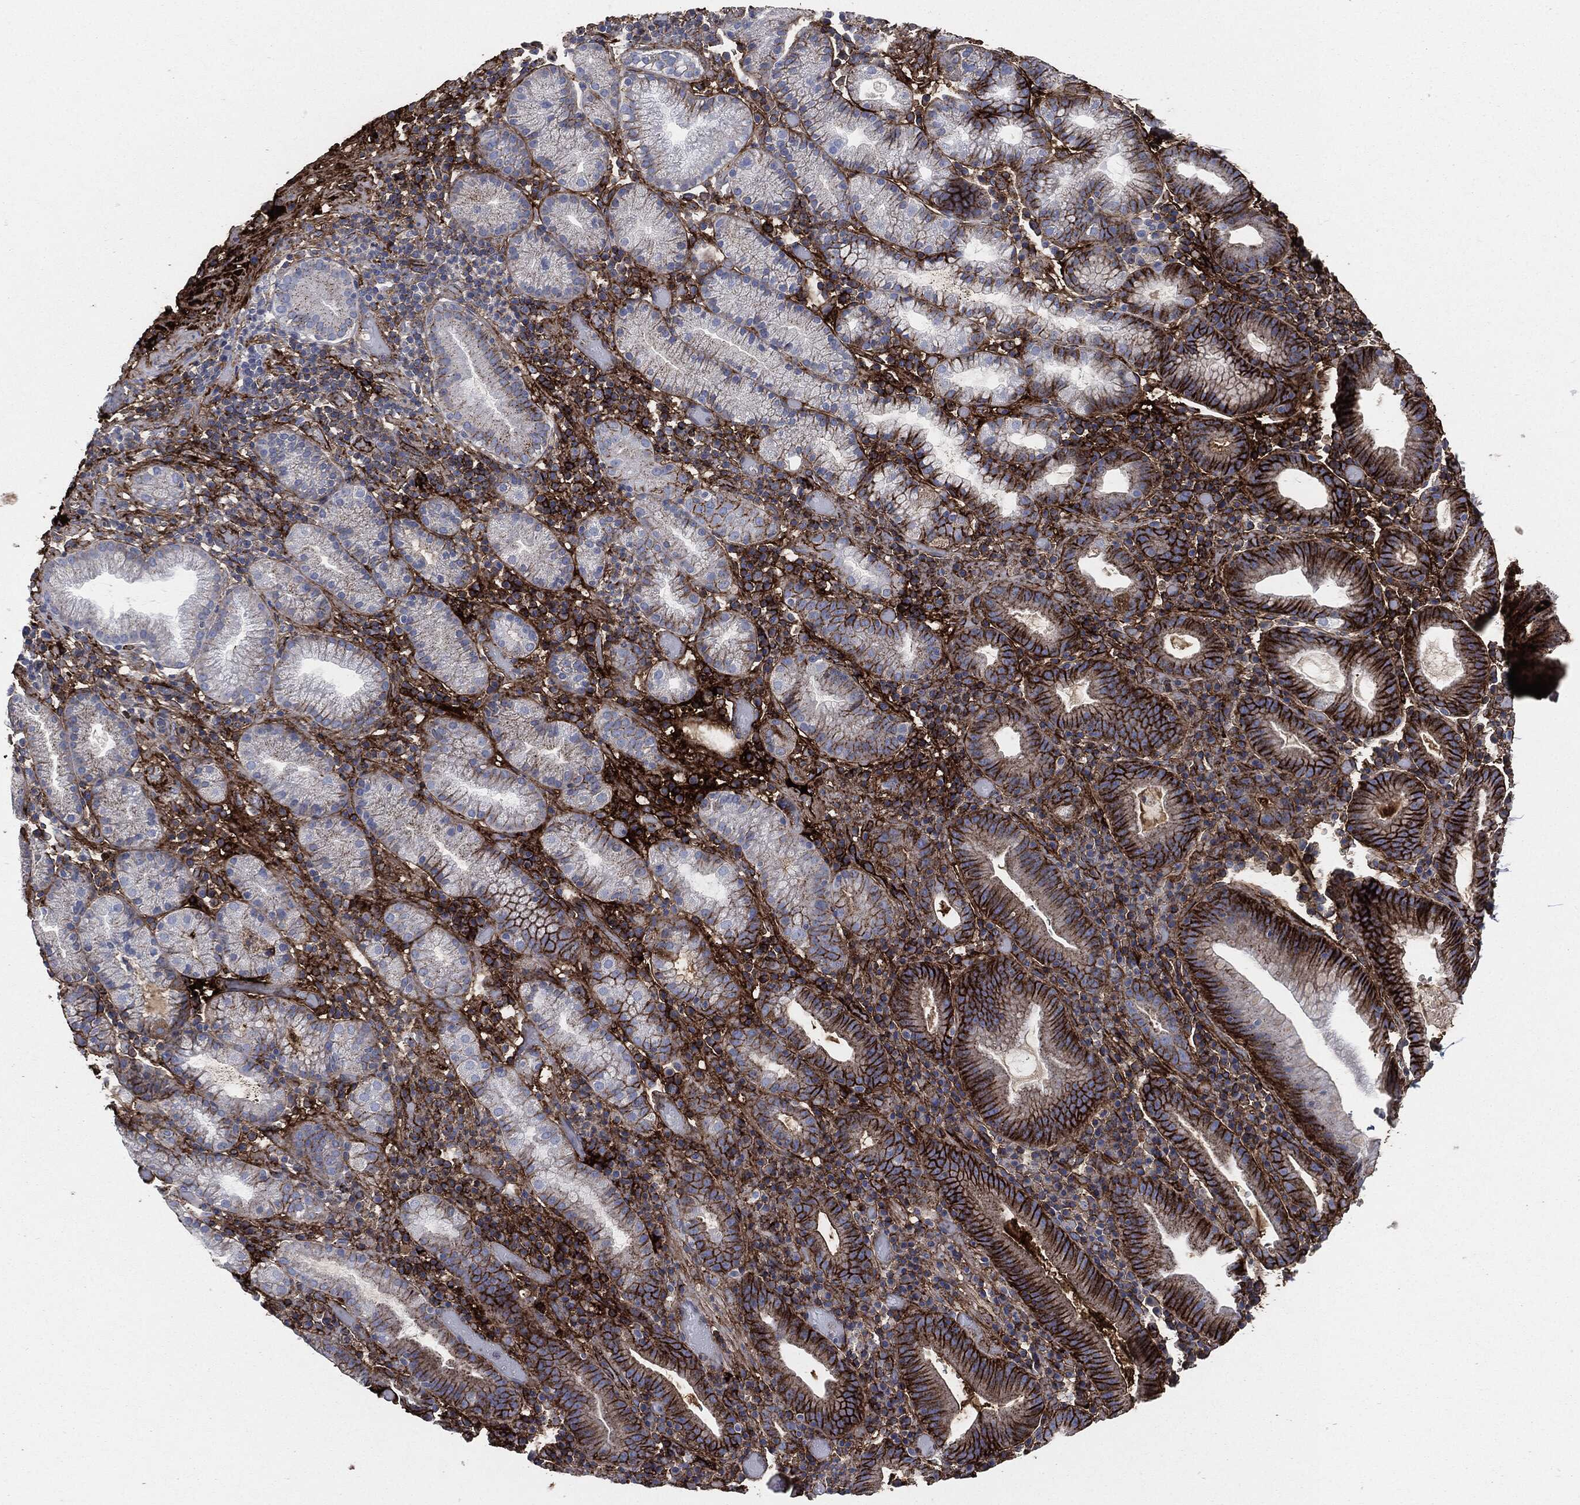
{"staining": {"intensity": "strong", "quantity": "25%-75%", "location": "cytoplasmic/membranous"}, "tissue": "stomach cancer", "cell_type": "Tumor cells", "image_type": "cancer", "snomed": [{"axis": "morphology", "description": "Adenocarcinoma, NOS"}, {"axis": "topography", "description": "Stomach"}], "caption": "An image showing strong cytoplasmic/membranous positivity in about 25%-75% of tumor cells in adenocarcinoma (stomach), as visualized by brown immunohistochemical staining.", "gene": "APOB", "patient": {"sex": "male", "age": 79}}